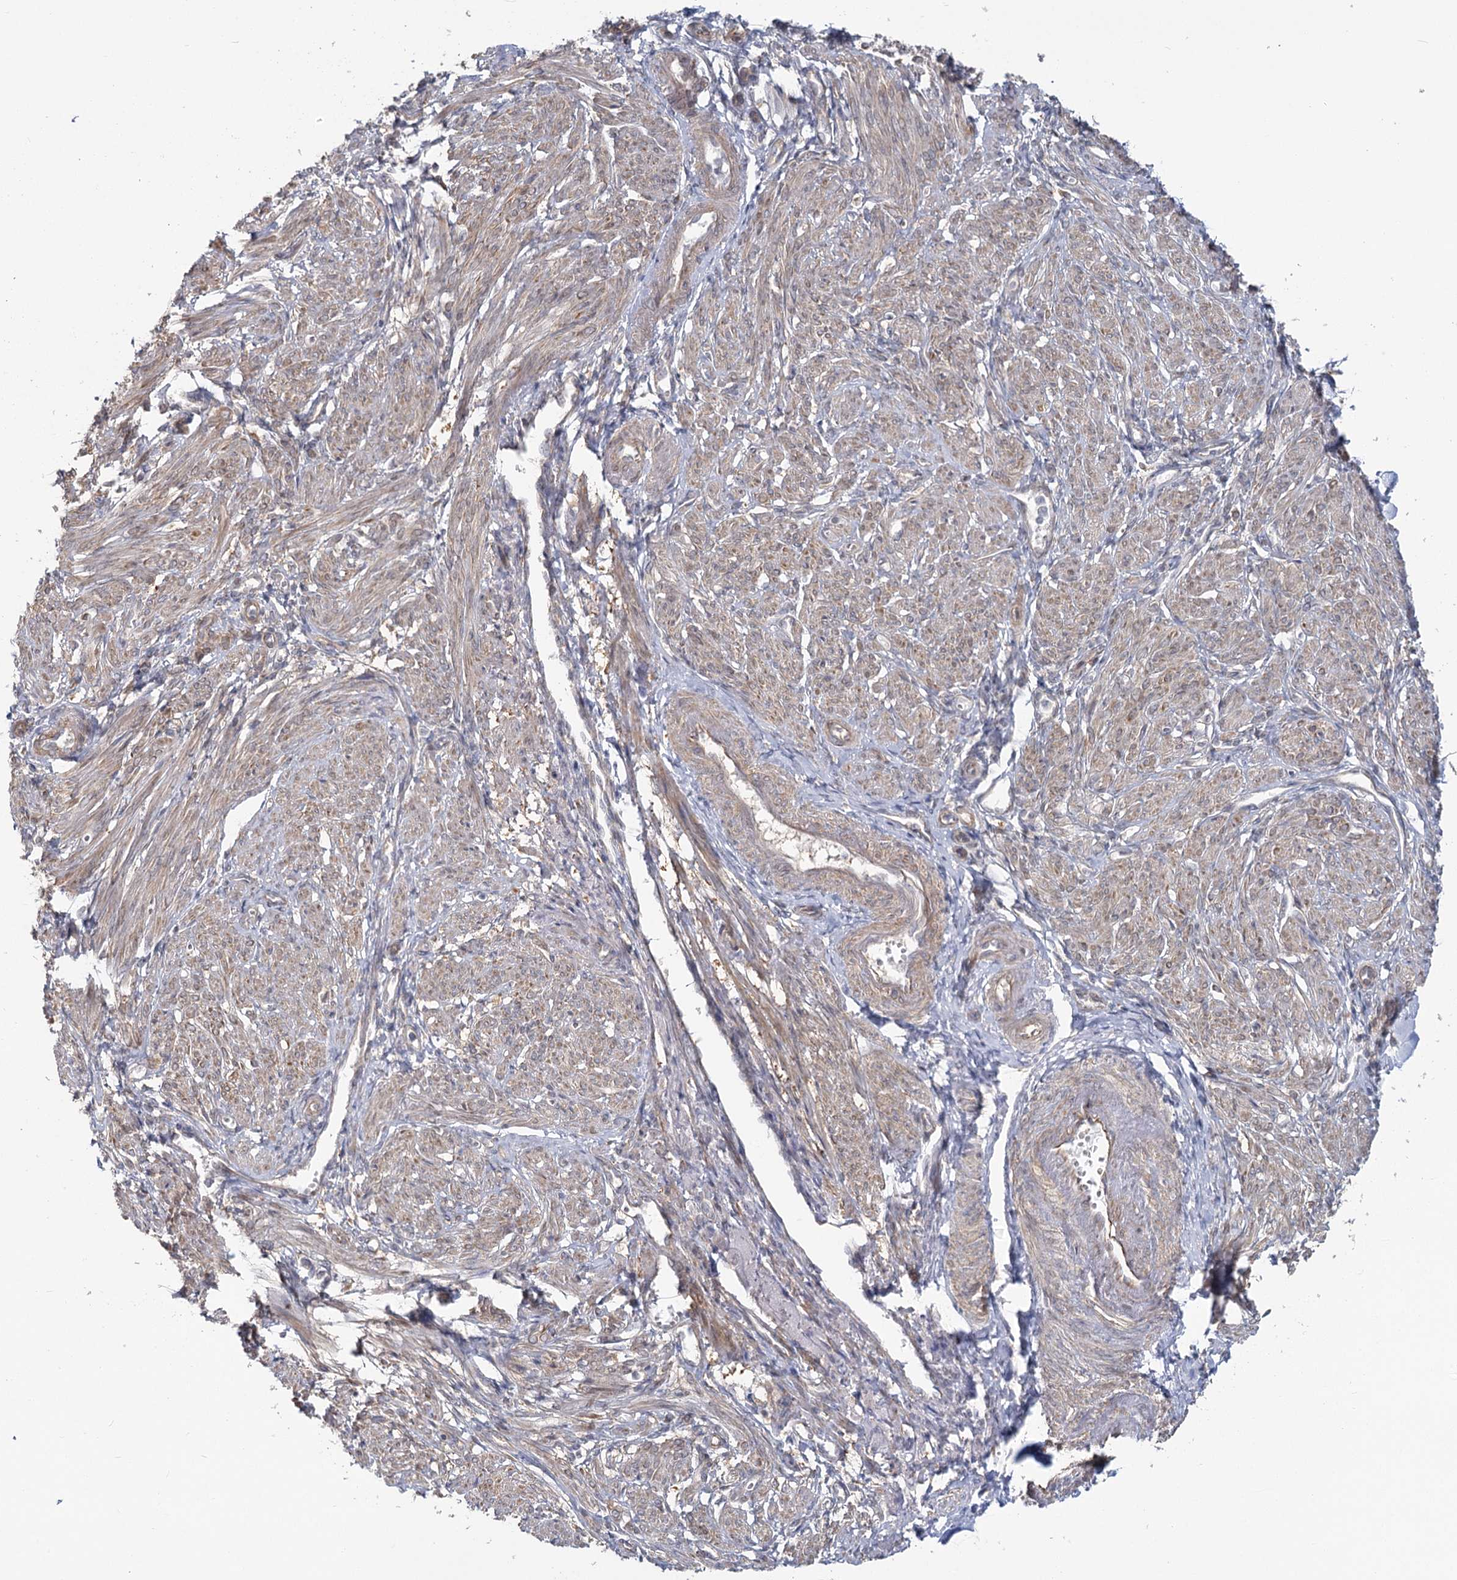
{"staining": {"intensity": "moderate", "quantity": "25%-75%", "location": "cytoplasmic/membranous"}, "tissue": "smooth muscle", "cell_type": "Smooth muscle cells", "image_type": "normal", "snomed": [{"axis": "morphology", "description": "Normal tissue, NOS"}, {"axis": "topography", "description": "Smooth muscle"}], "caption": "This photomicrograph reveals immunohistochemistry (IHC) staining of unremarkable smooth muscle, with medium moderate cytoplasmic/membranous expression in about 25%-75% of smooth muscle cells.", "gene": "TBC1D9B", "patient": {"sex": "female", "age": 39}}